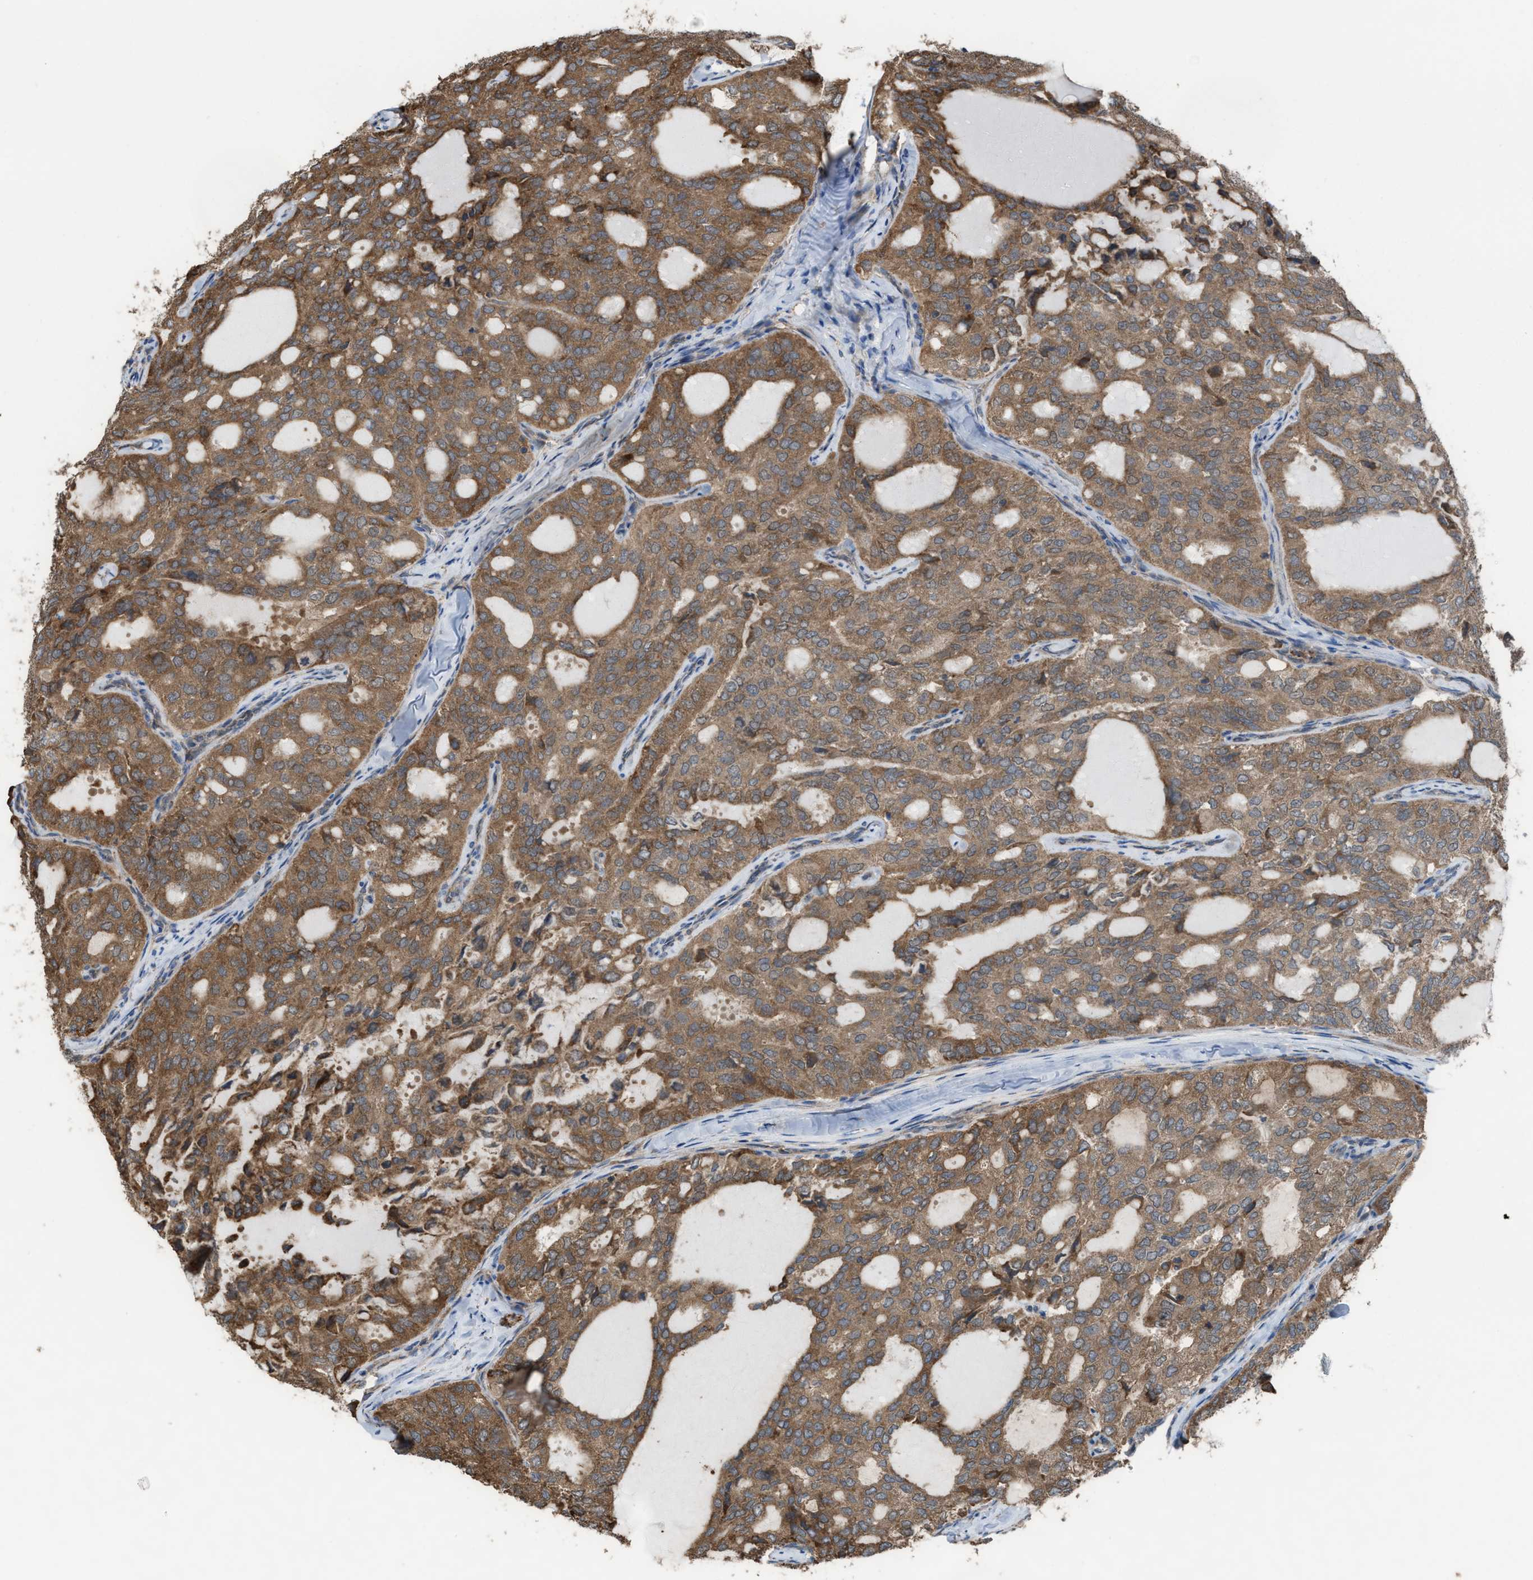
{"staining": {"intensity": "moderate", "quantity": ">75%", "location": "cytoplasmic/membranous"}, "tissue": "thyroid cancer", "cell_type": "Tumor cells", "image_type": "cancer", "snomed": [{"axis": "morphology", "description": "Follicular adenoma carcinoma, NOS"}, {"axis": "topography", "description": "Thyroid gland"}], "caption": "Tumor cells demonstrate moderate cytoplasmic/membranous staining in approximately >75% of cells in thyroid follicular adenoma carcinoma.", "gene": "PLAA", "patient": {"sex": "male", "age": 75}}